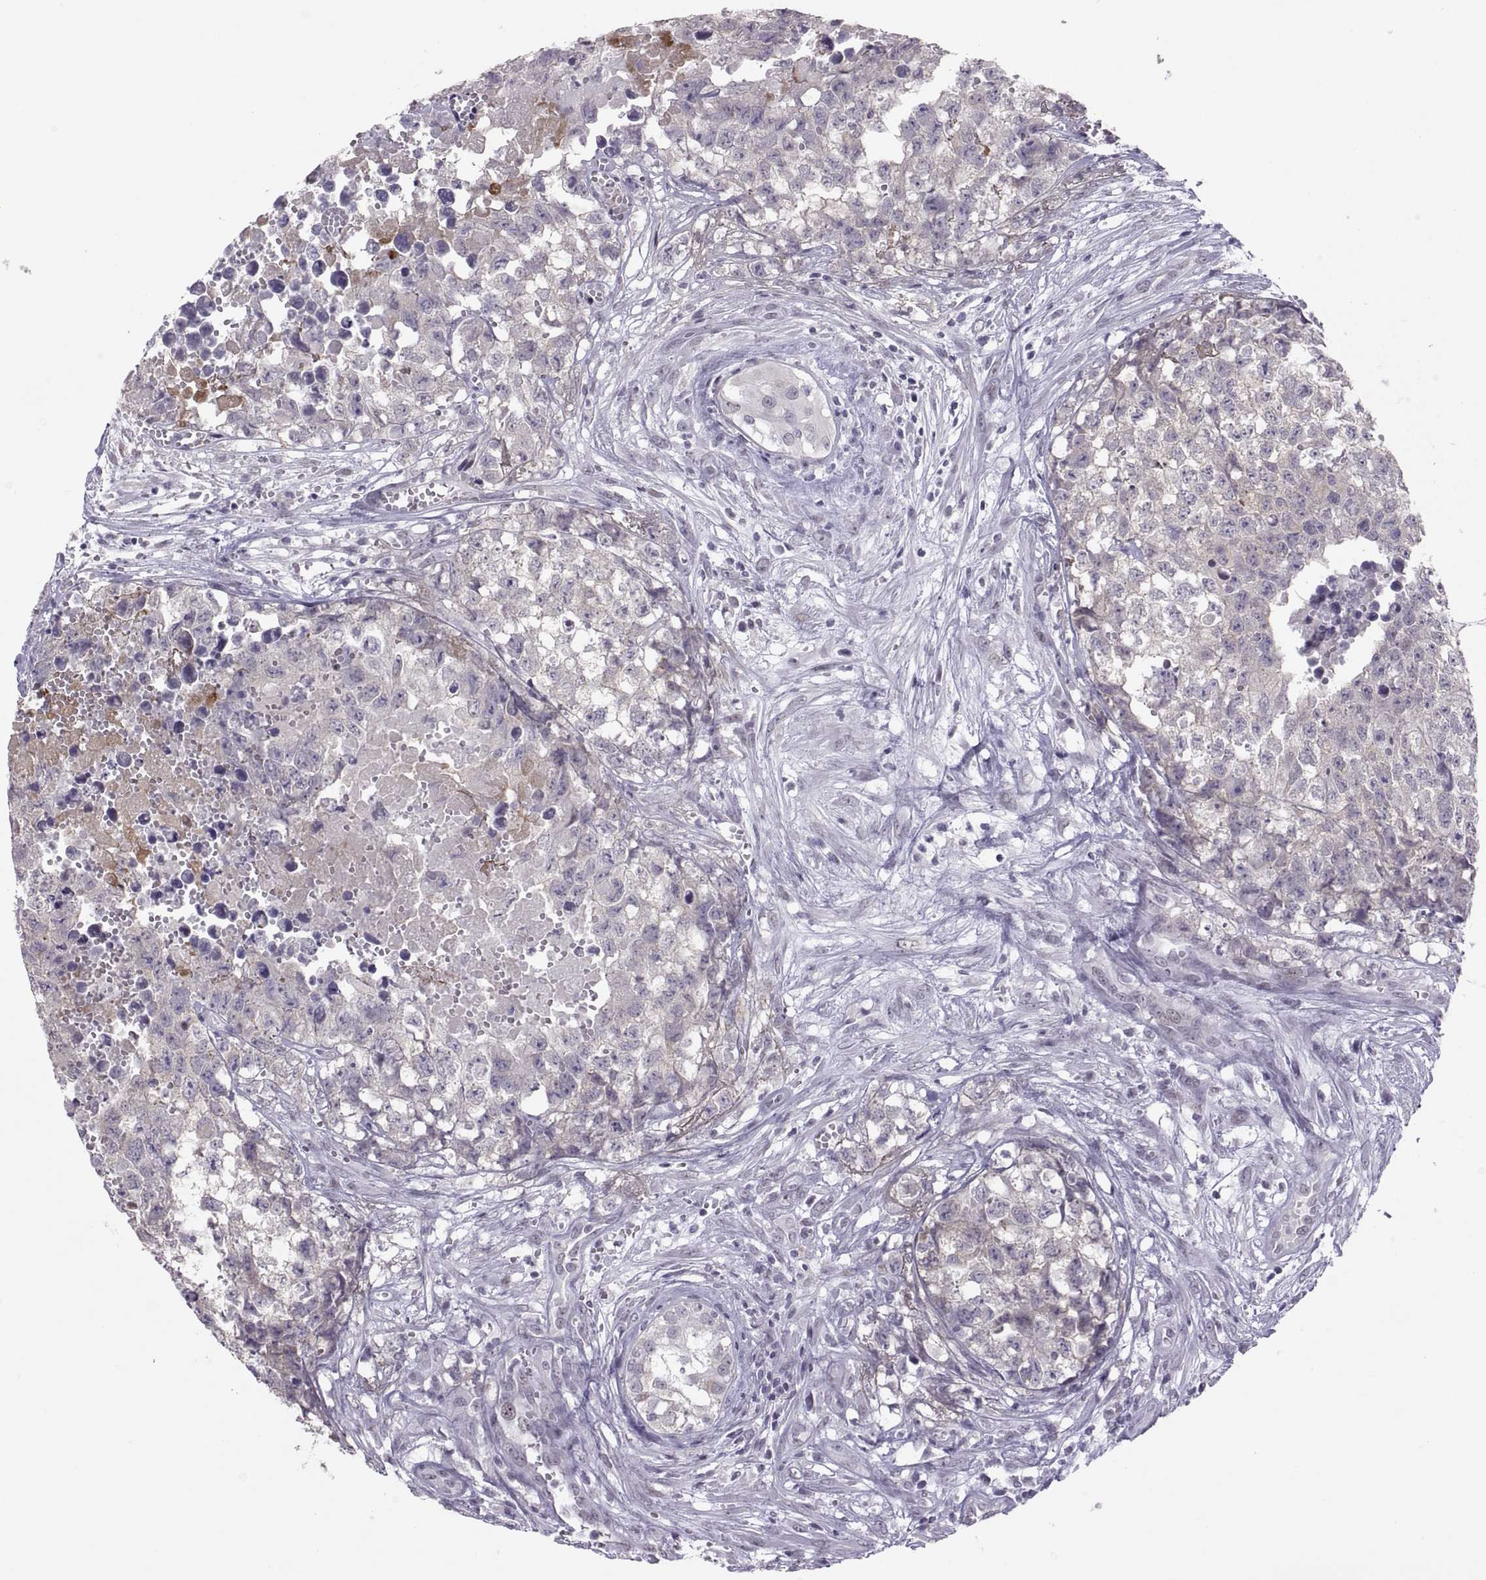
{"staining": {"intensity": "negative", "quantity": "none", "location": "none"}, "tissue": "testis cancer", "cell_type": "Tumor cells", "image_type": "cancer", "snomed": [{"axis": "morphology", "description": "Seminoma, NOS"}, {"axis": "morphology", "description": "Carcinoma, Embryonal, NOS"}, {"axis": "topography", "description": "Testis"}], "caption": "An immunohistochemistry image of testis cancer is shown. There is no staining in tumor cells of testis cancer.", "gene": "KRT77", "patient": {"sex": "male", "age": 22}}